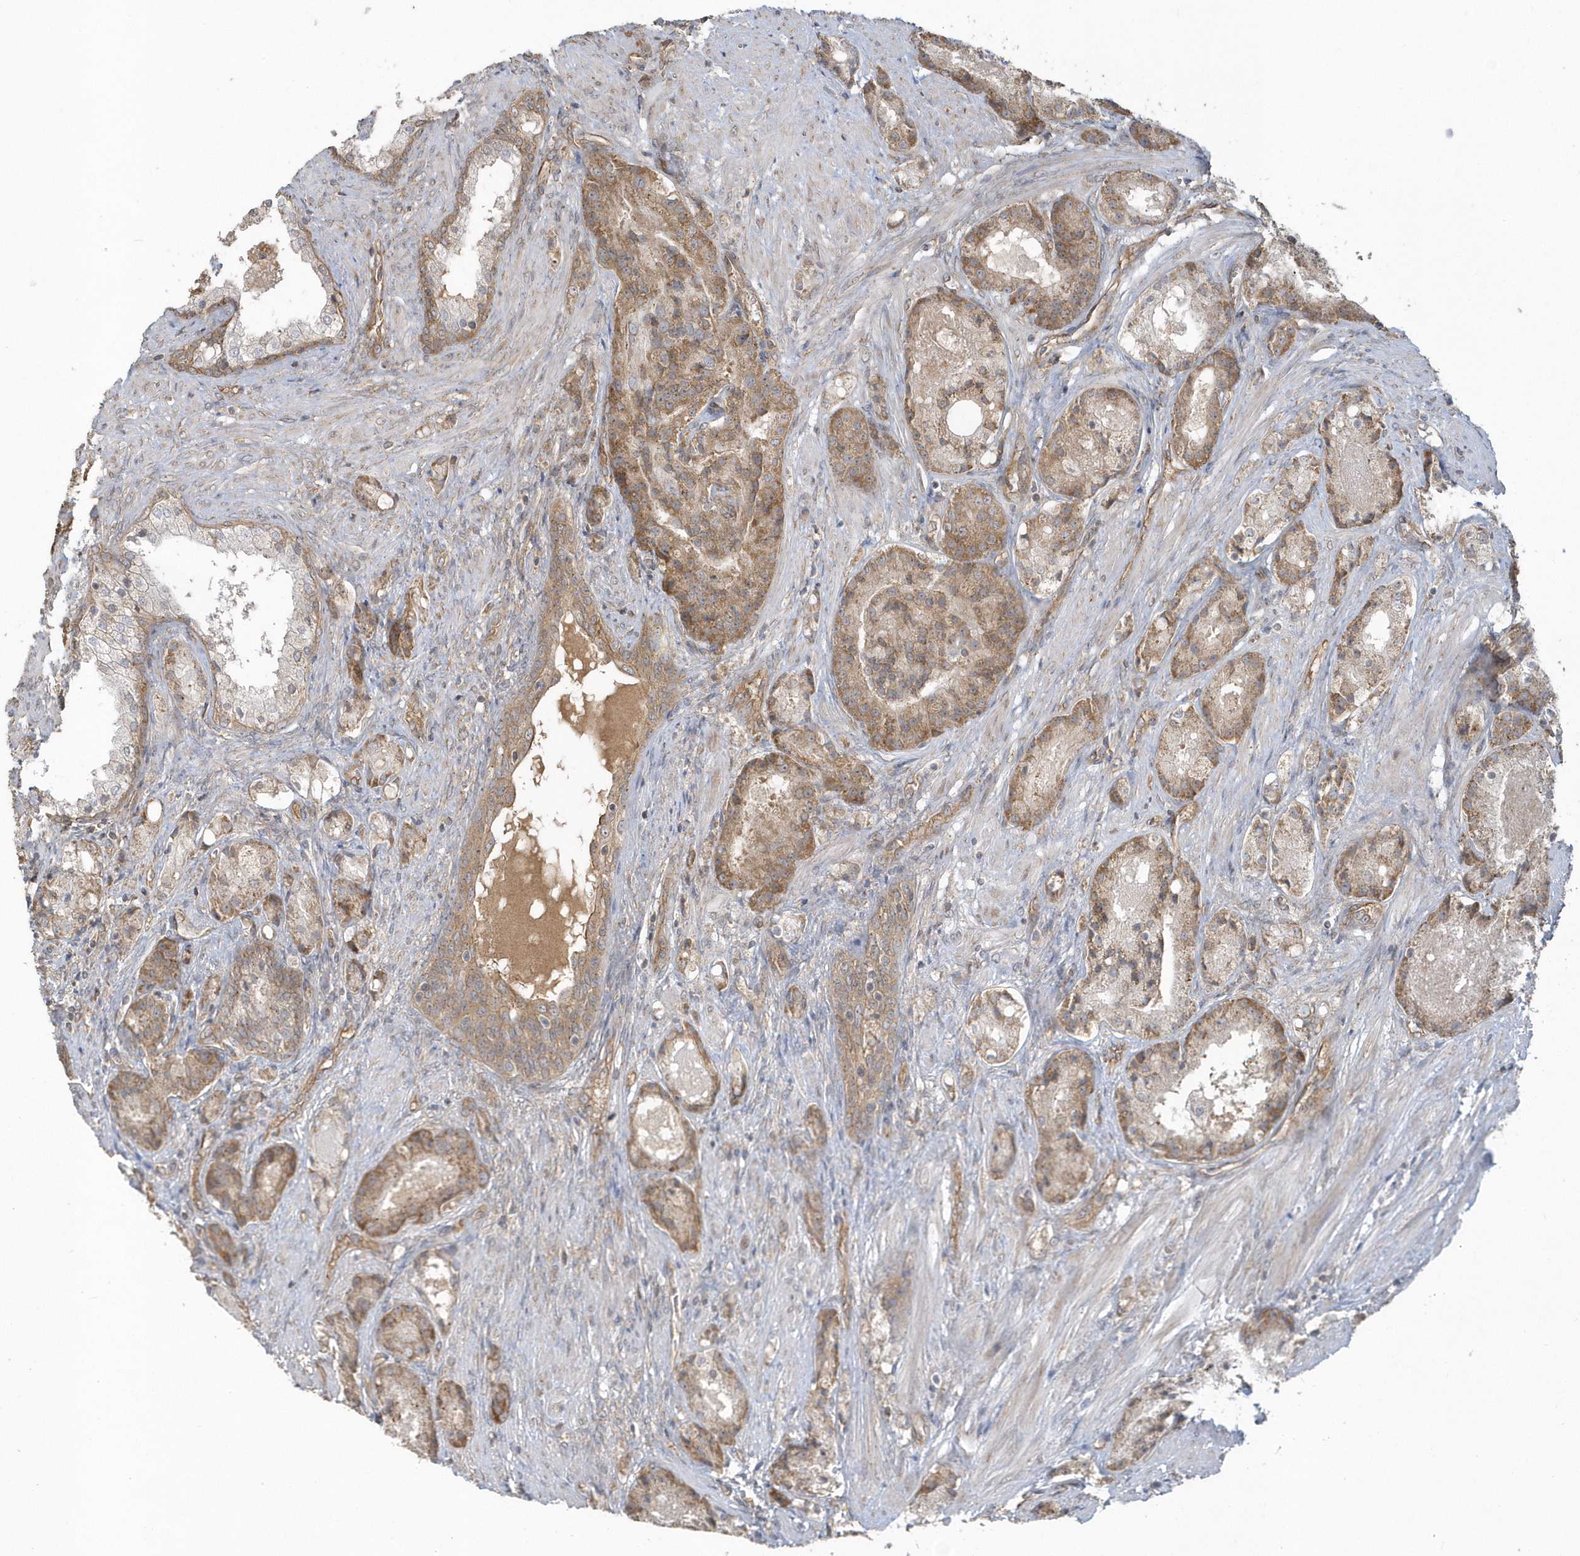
{"staining": {"intensity": "moderate", "quantity": ">75%", "location": "cytoplasmic/membranous"}, "tissue": "prostate cancer", "cell_type": "Tumor cells", "image_type": "cancer", "snomed": [{"axis": "morphology", "description": "Adenocarcinoma, High grade"}, {"axis": "topography", "description": "Prostate"}], "caption": "Human prostate cancer stained for a protein (brown) displays moderate cytoplasmic/membranous positive staining in approximately >75% of tumor cells.", "gene": "STIM2", "patient": {"sex": "male", "age": 60}}